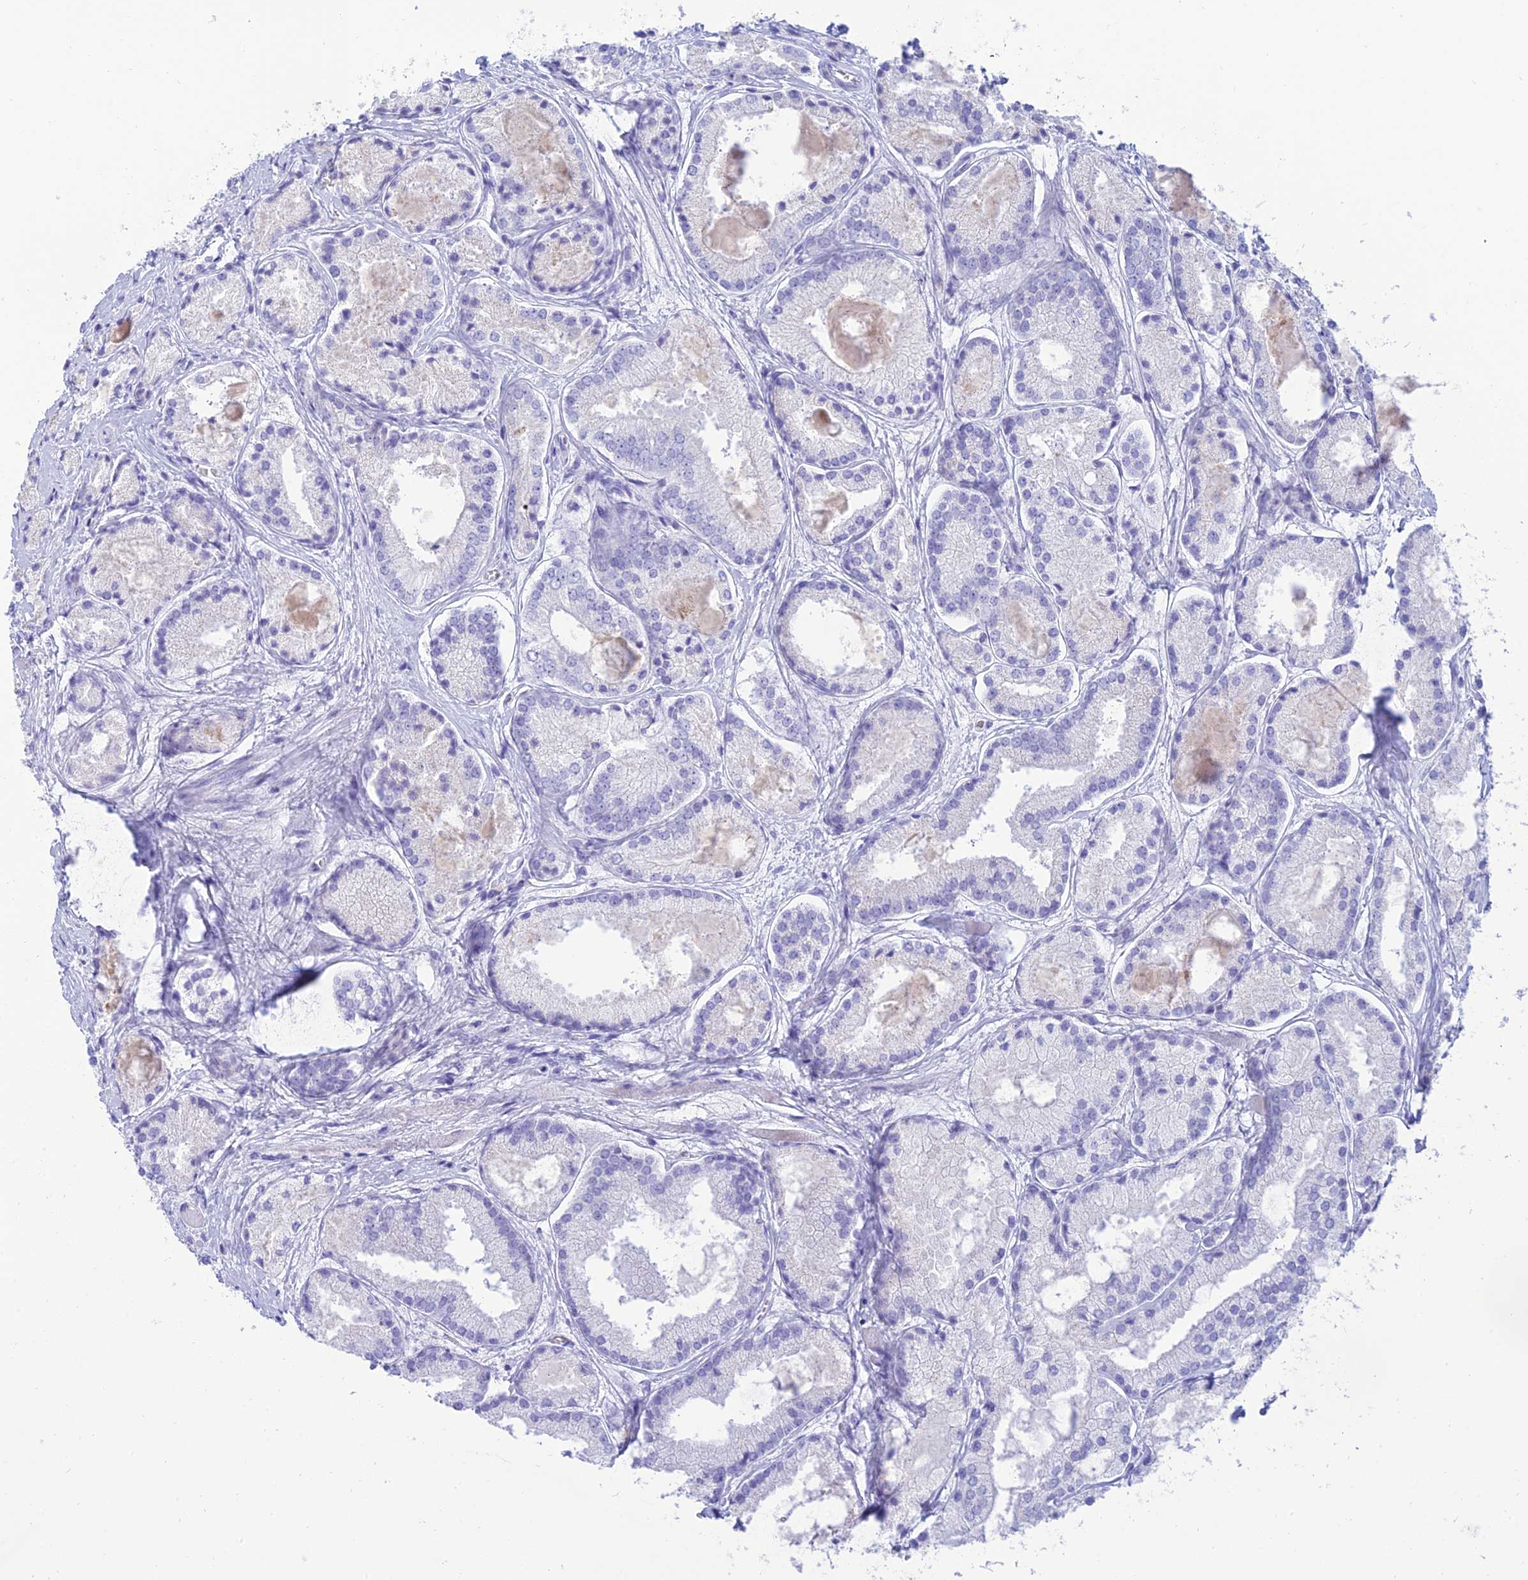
{"staining": {"intensity": "negative", "quantity": "none", "location": "none"}, "tissue": "prostate cancer", "cell_type": "Tumor cells", "image_type": "cancer", "snomed": [{"axis": "morphology", "description": "Adenocarcinoma, High grade"}, {"axis": "topography", "description": "Prostate"}], "caption": "Immunohistochemistry (IHC) photomicrograph of high-grade adenocarcinoma (prostate) stained for a protein (brown), which shows no staining in tumor cells.", "gene": "MAL2", "patient": {"sex": "male", "age": 67}}